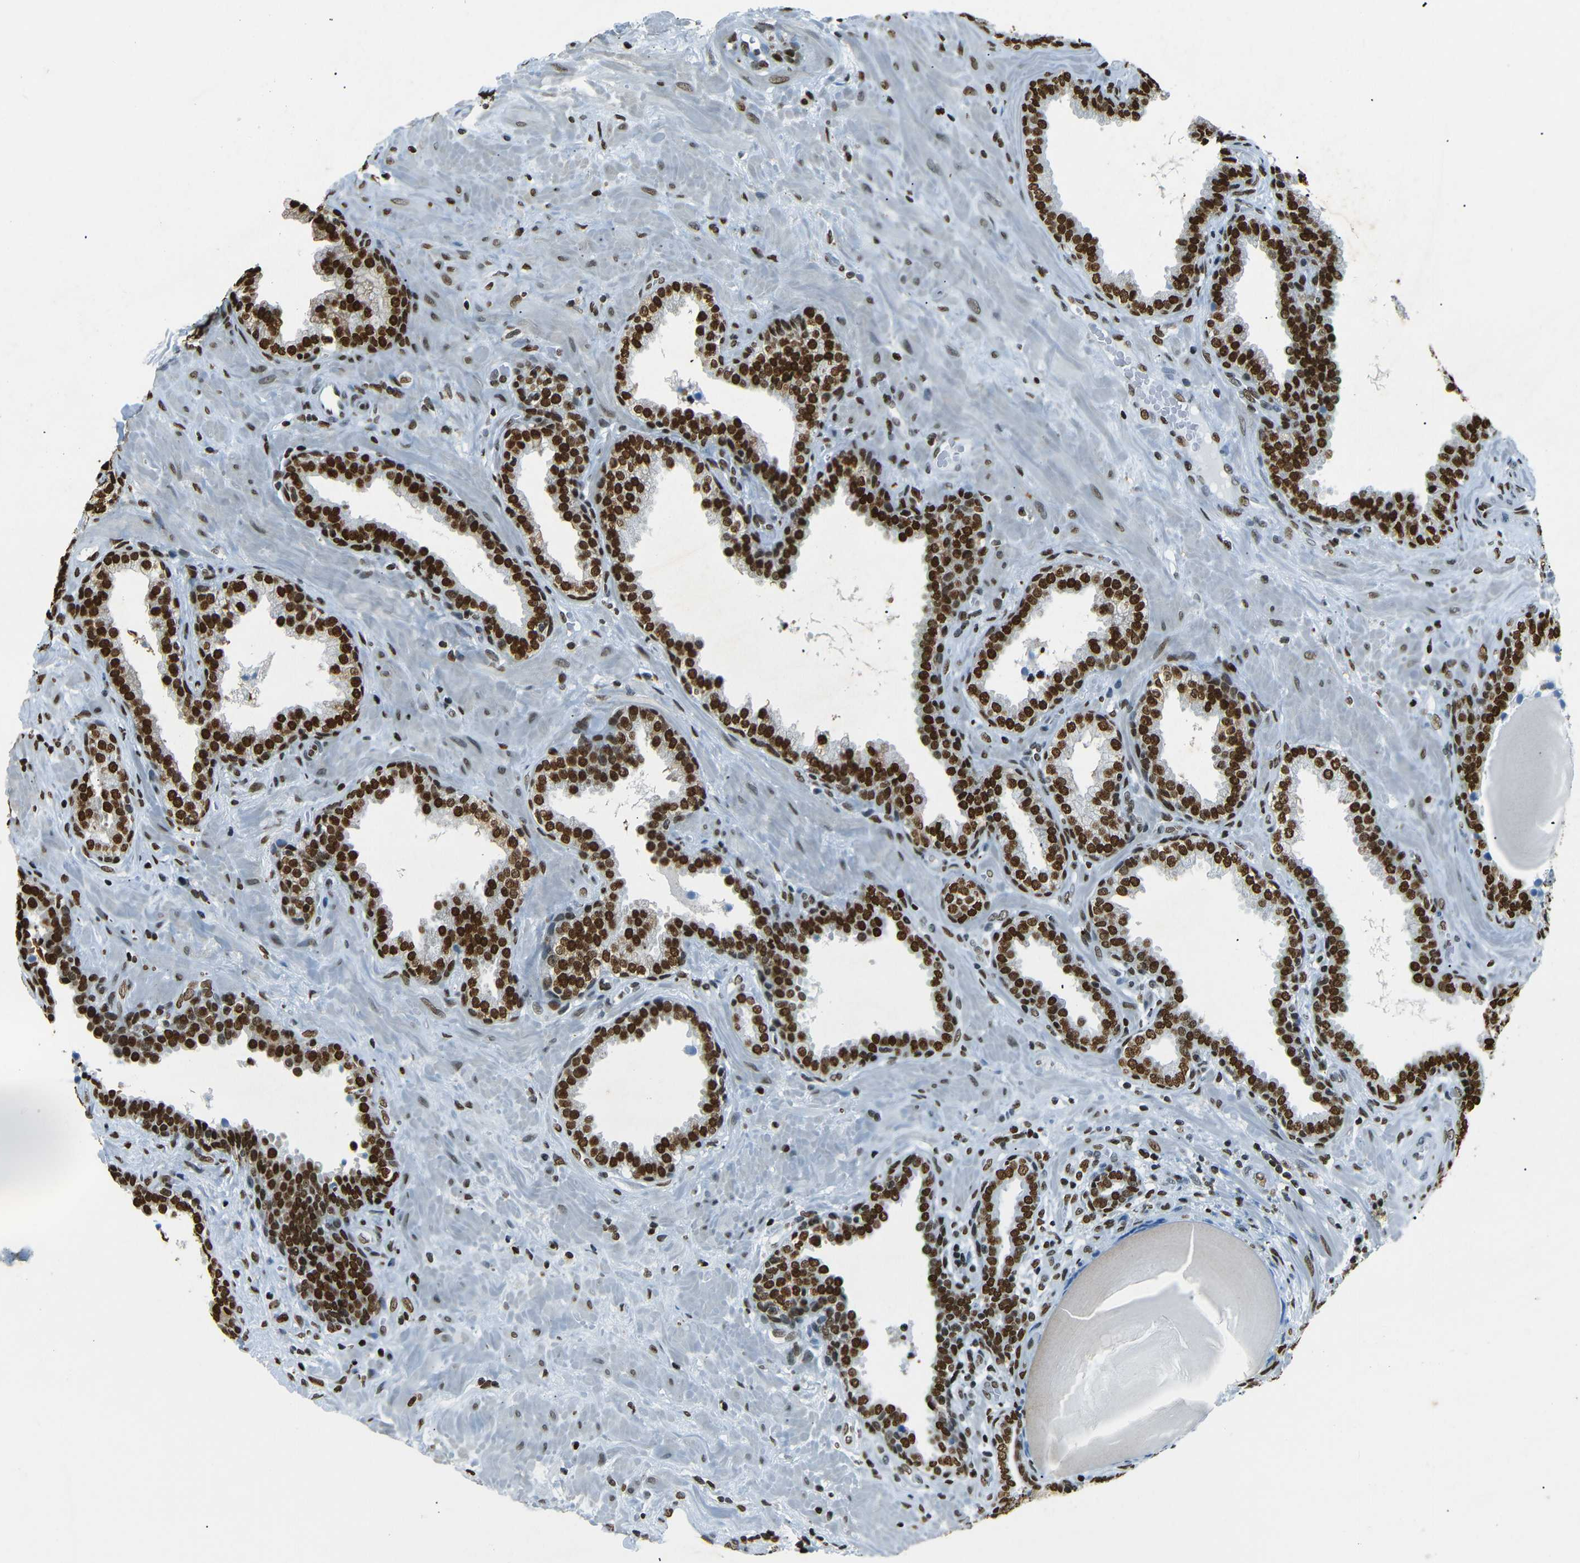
{"staining": {"intensity": "strong", "quantity": ">75%", "location": "nuclear"}, "tissue": "prostate", "cell_type": "Glandular cells", "image_type": "normal", "snomed": [{"axis": "morphology", "description": "Normal tissue, NOS"}, {"axis": "topography", "description": "Prostate"}], "caption": "Protein staining of unremarkable prostate reveals strong nuclear expression in about >75% of glandular cells. (DAB = brown stain, brightfield microscopy at high magnification).", "gene": "HMGN1", "patient": {"sex": "male", "age": 51}}